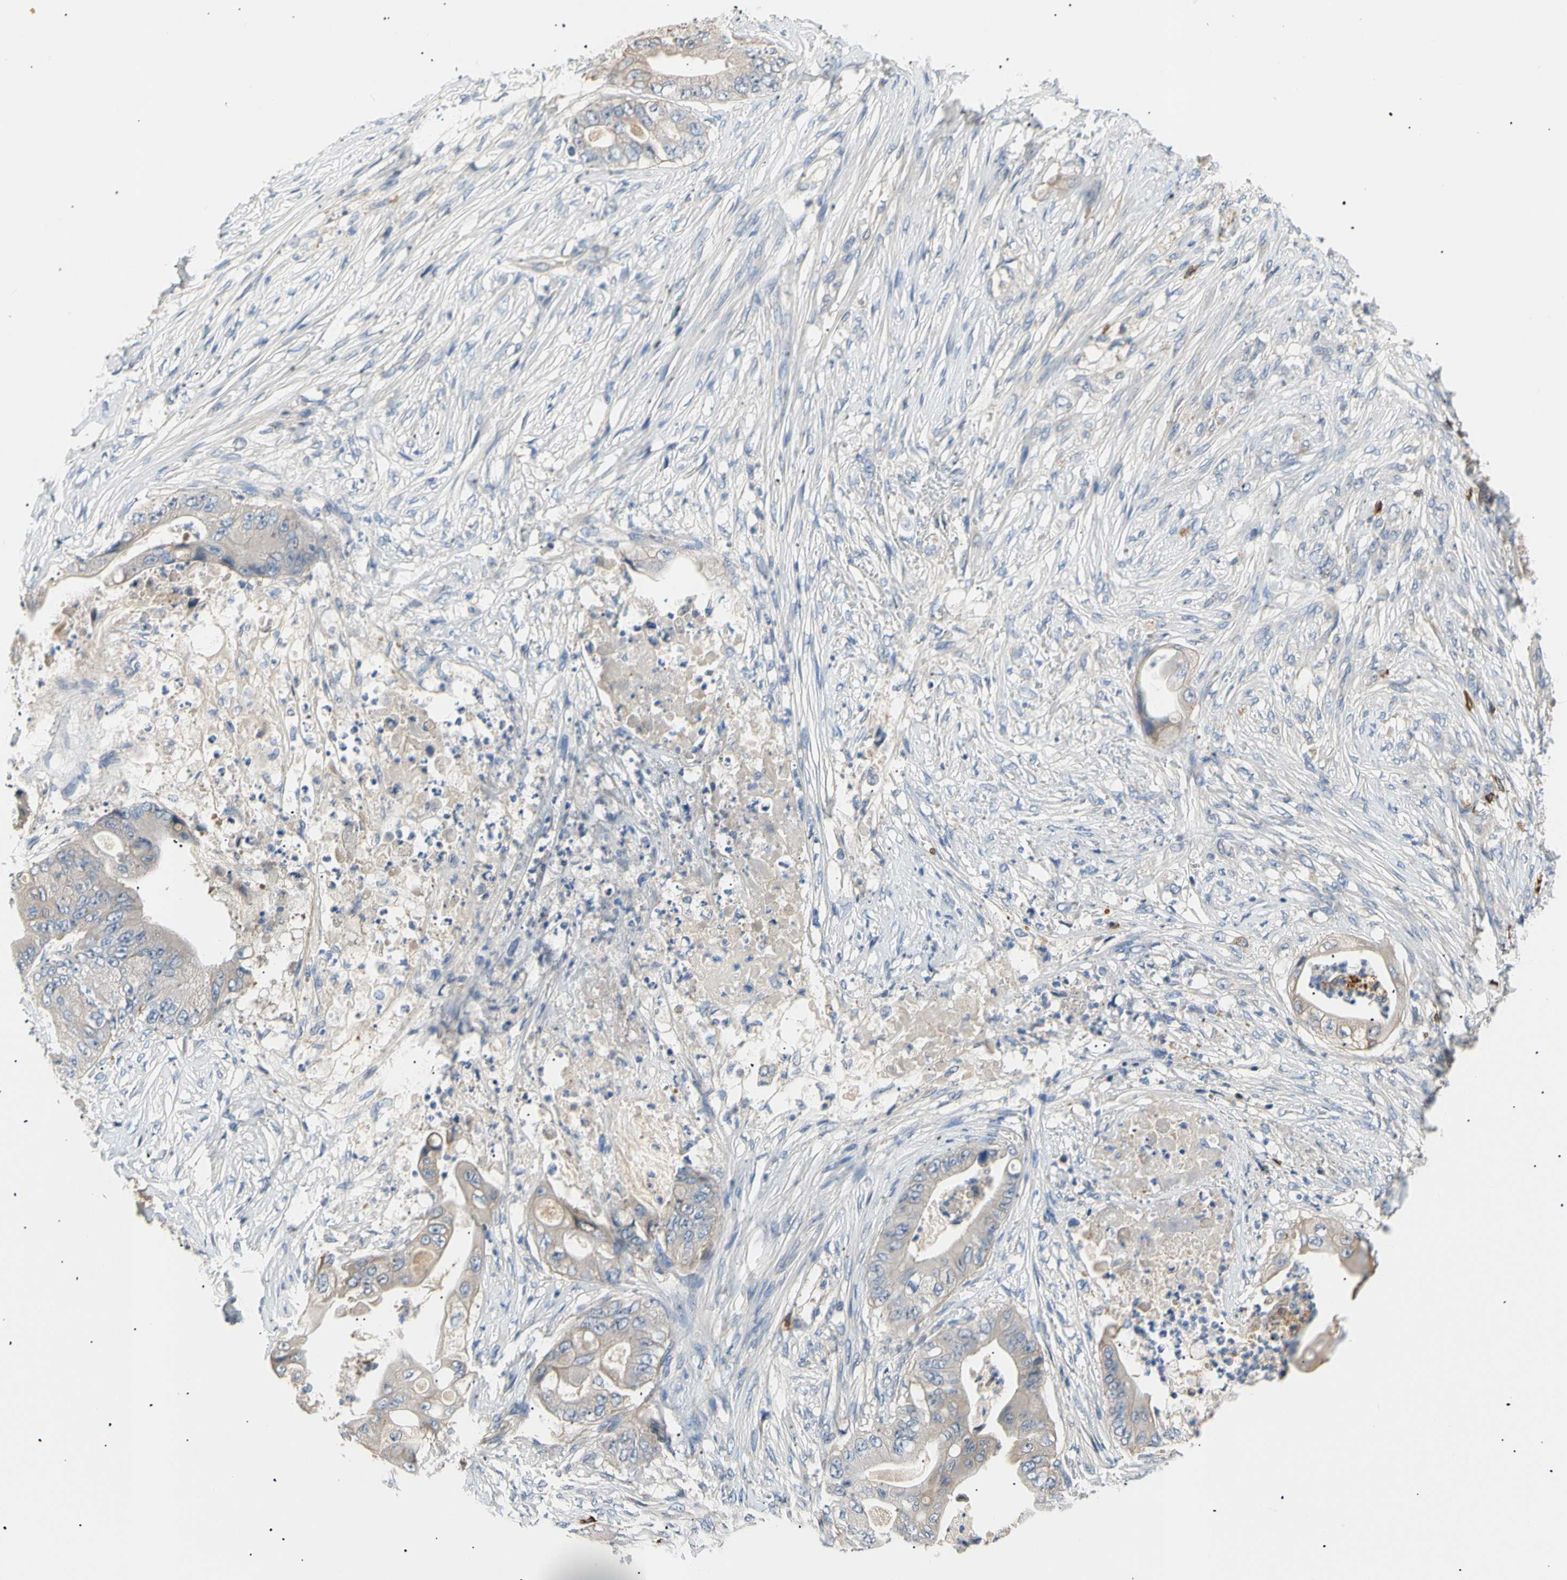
{"staining": {"intensity": "moderate", "quantity": "25%-75%", "location": "cytoplasmic/membranous"}, "tissue": "stomach cancer", "cell_type": "Tumor cells", "image_type": "cancer", "snomed": [{"axis": "morphology", "description": "Adenocarcinoma, NOS"}, {"axis": "topography", "description": "Stomach"}], "caption": "A medium amount of moderate cytoplasmic/membranous staining is present in about 25%-75% of tumor cells in stomach cancer tissue.", "gene": "TNFRSF18", "patient": {"sex": "female", "age": 73}}